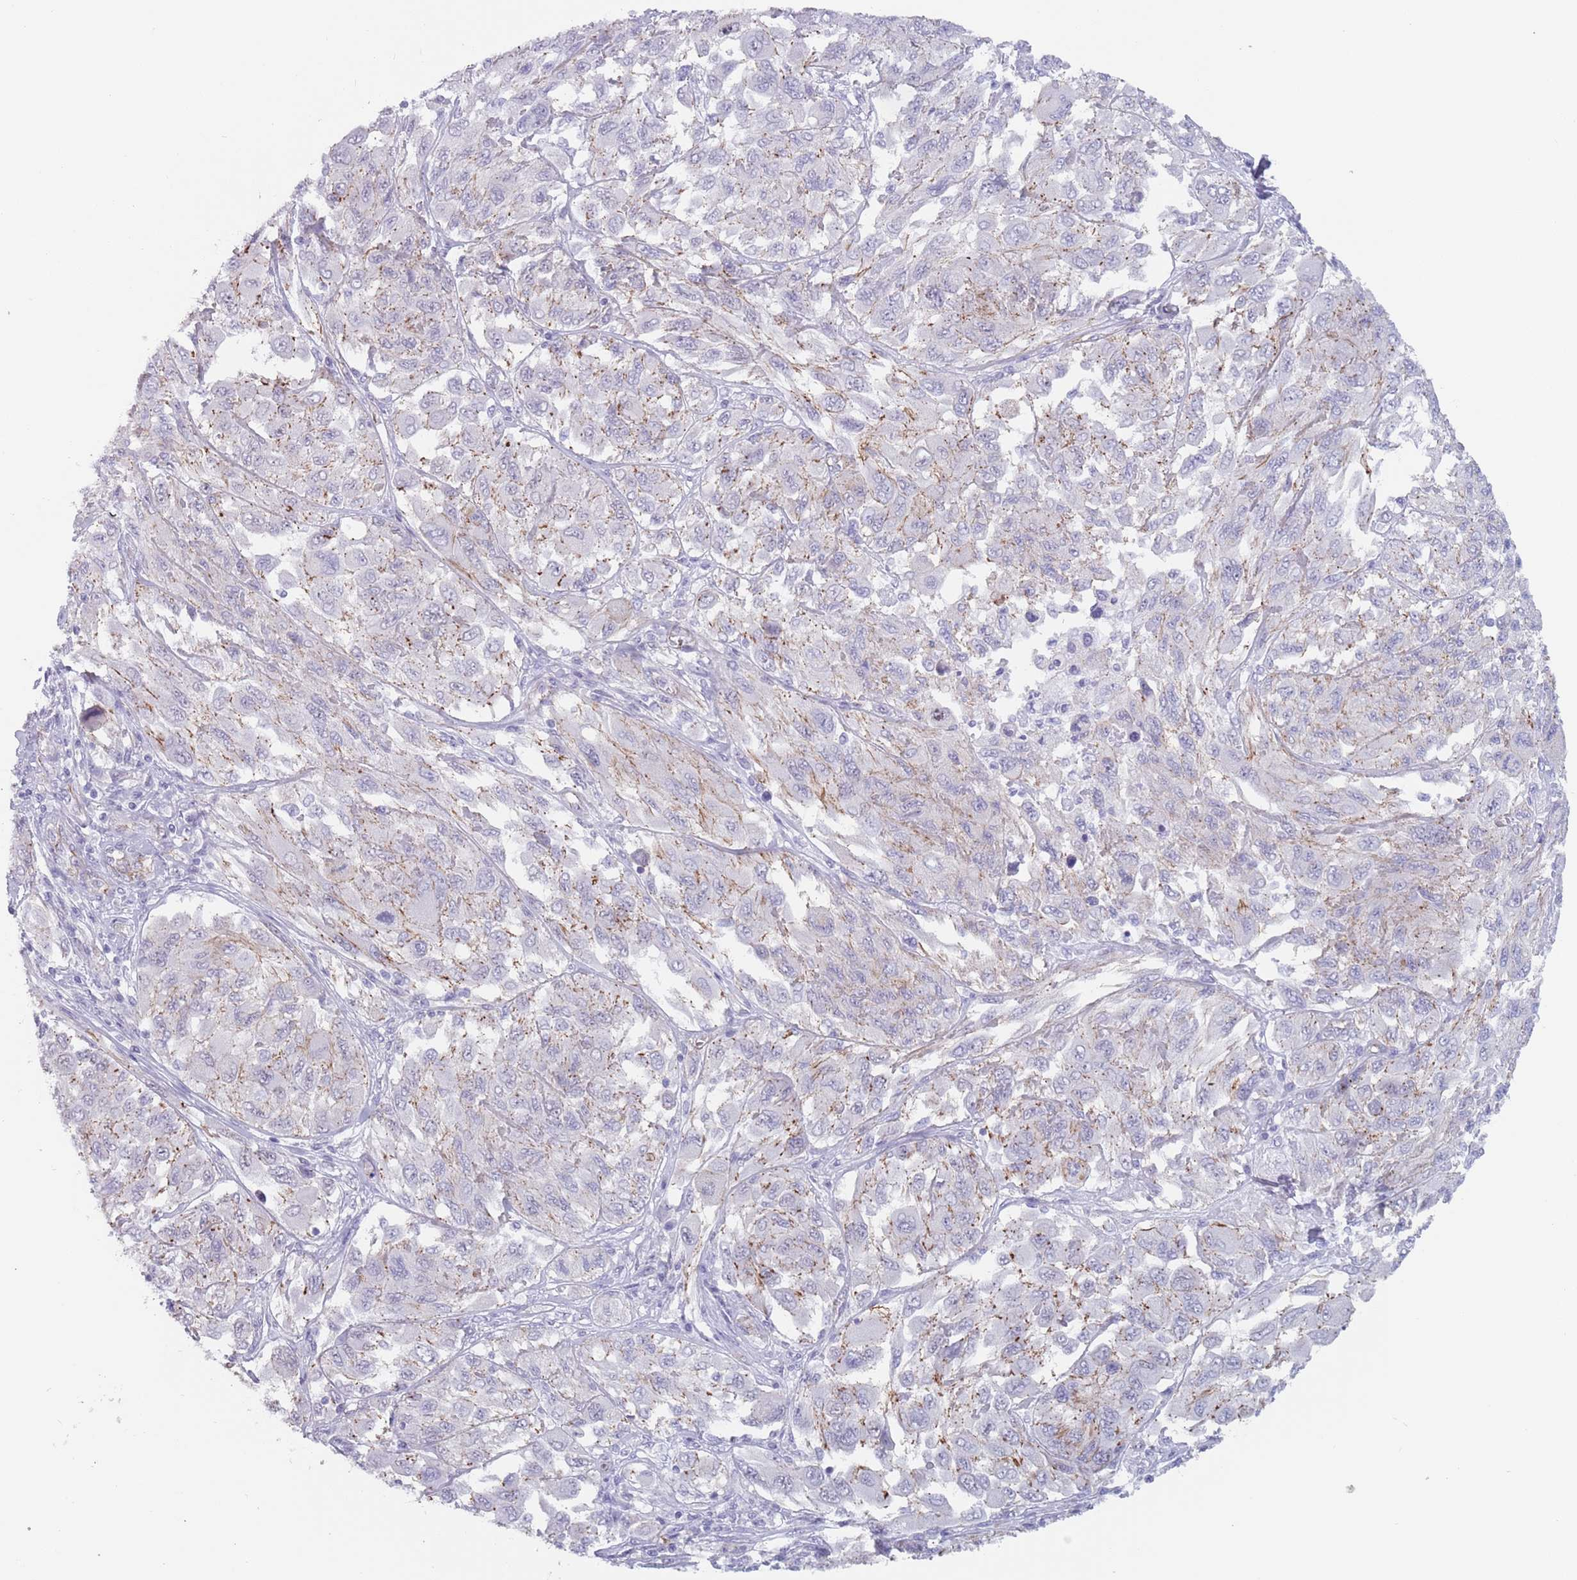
{"staining": {"intensity": "weak", "quantity": "<25%", "location": "cytoplasmic/membranous"}, "tissue": "melanoma", "cell_type": "Tumor cells", "image_type": "cancer", "snomed": [{"axis": "morphology", "description": "Malignant melanoma, NOS"}, {"axis": "topography", "description": "Skin"}], "caption": "Immunohistochemical staining of melanoma displays no significant expression in tumor cells. Brightfield microscopy of immunohistochemistry stained with DAB (3,3'-diaminobenzidine) (brown) and hematoxylin (blue), captured at high magnification.", "gene": "OR5A2", "patient": {"sex": "female", "age": 91}}